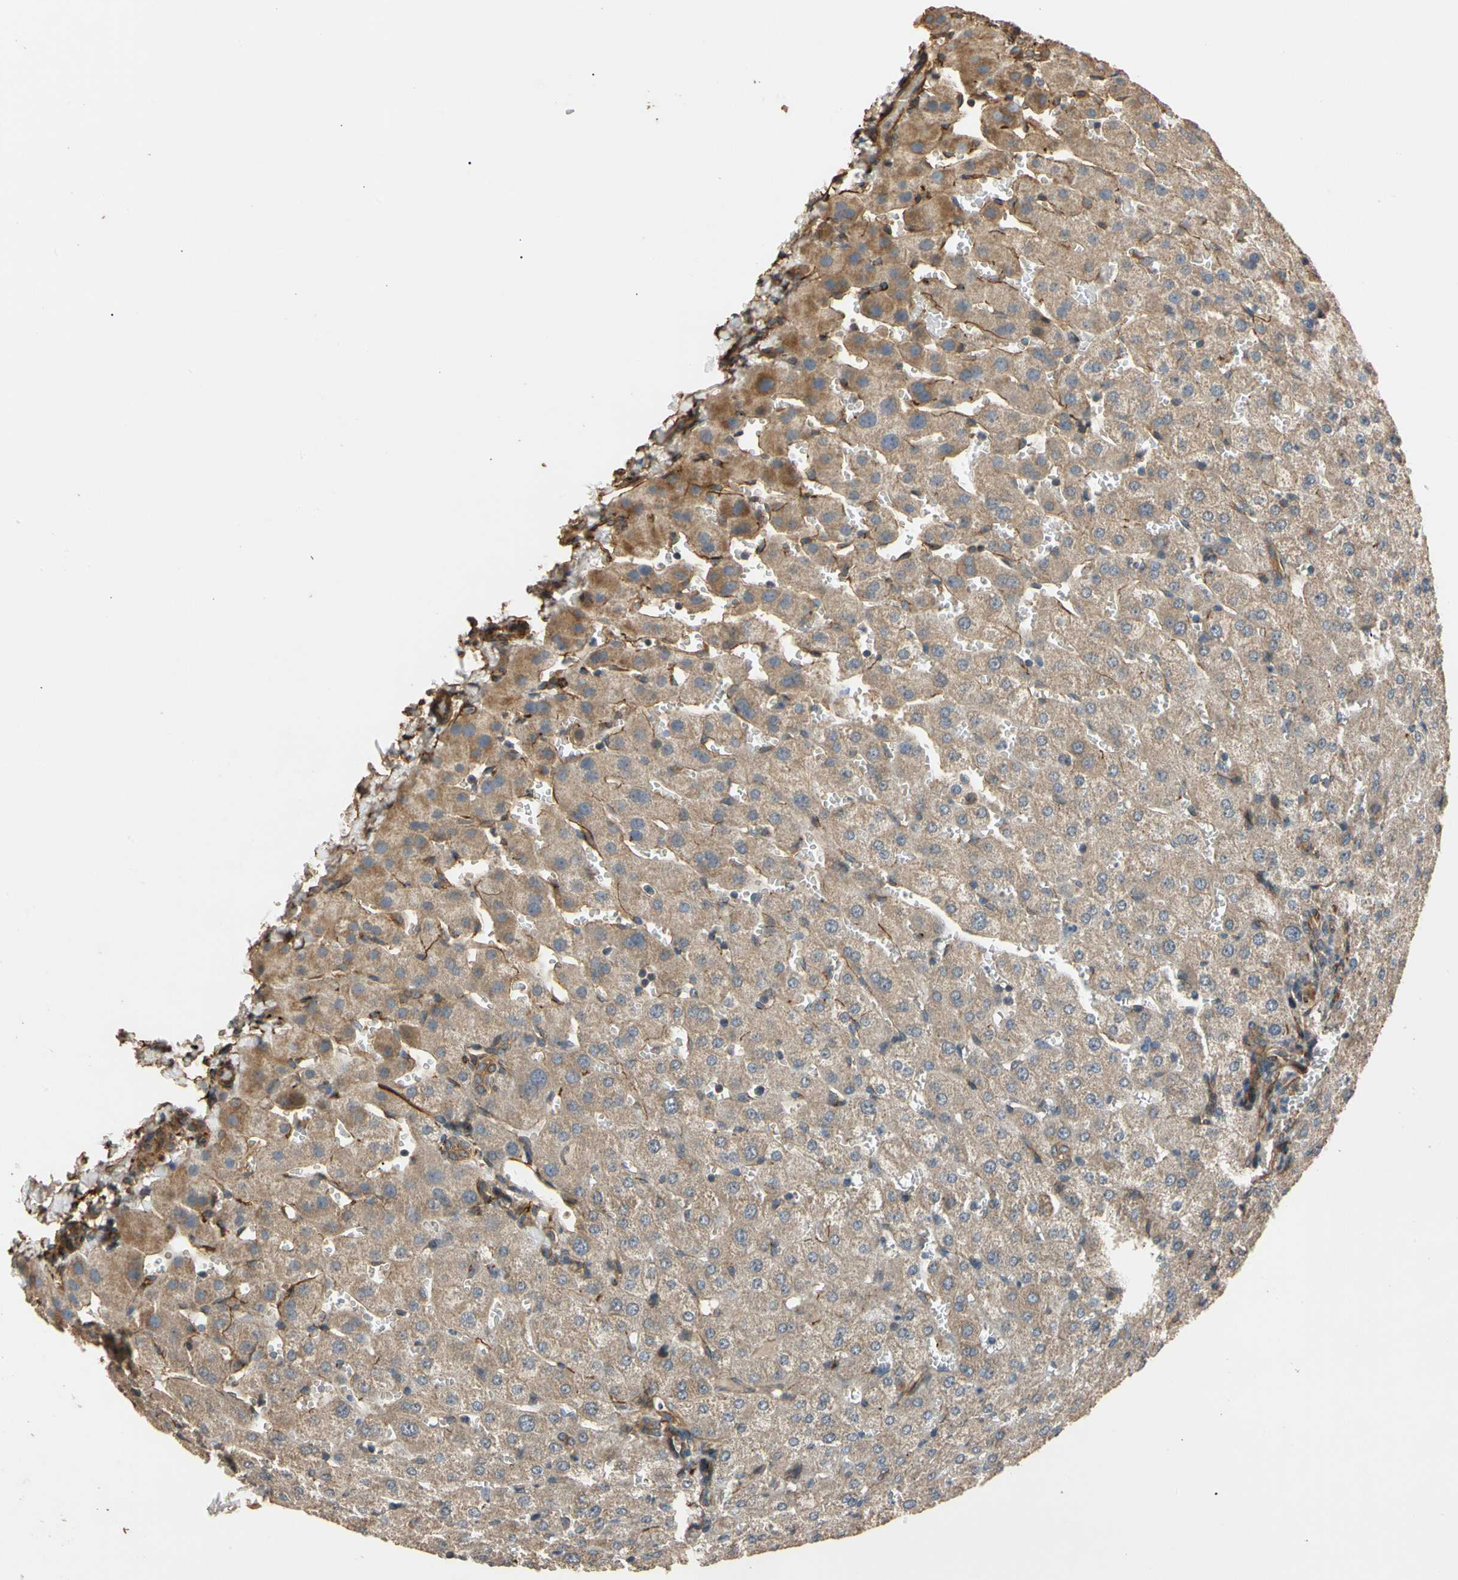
{"staining": {"intensity": "moderate", "quantity": ">75%", "location": "cytoplasmic/membranous"}, "tissue": "liver", "cell_type": "Cholangiocytes", "image_type": "normal", "snomed": [{"axis": "morphology", "description": "Normal tissue, NOS"}, {"axis": "morphology", "description": "Fibrosis, NOS"}, {"axis": "topography", "description": "Liver"}], "caption": "The histopathology image shows immunohistochemical staining of benign liver. There is moderate cytoplasmic/membranous staining is seen in about >75% of cholangiocytes. Using DAB (brown) and hematoxylin (blue) stains, captured at high magnification using brightfield microscopy.", "gene": "MGRN1", "patient": {"sex": "female", "age": 29}}